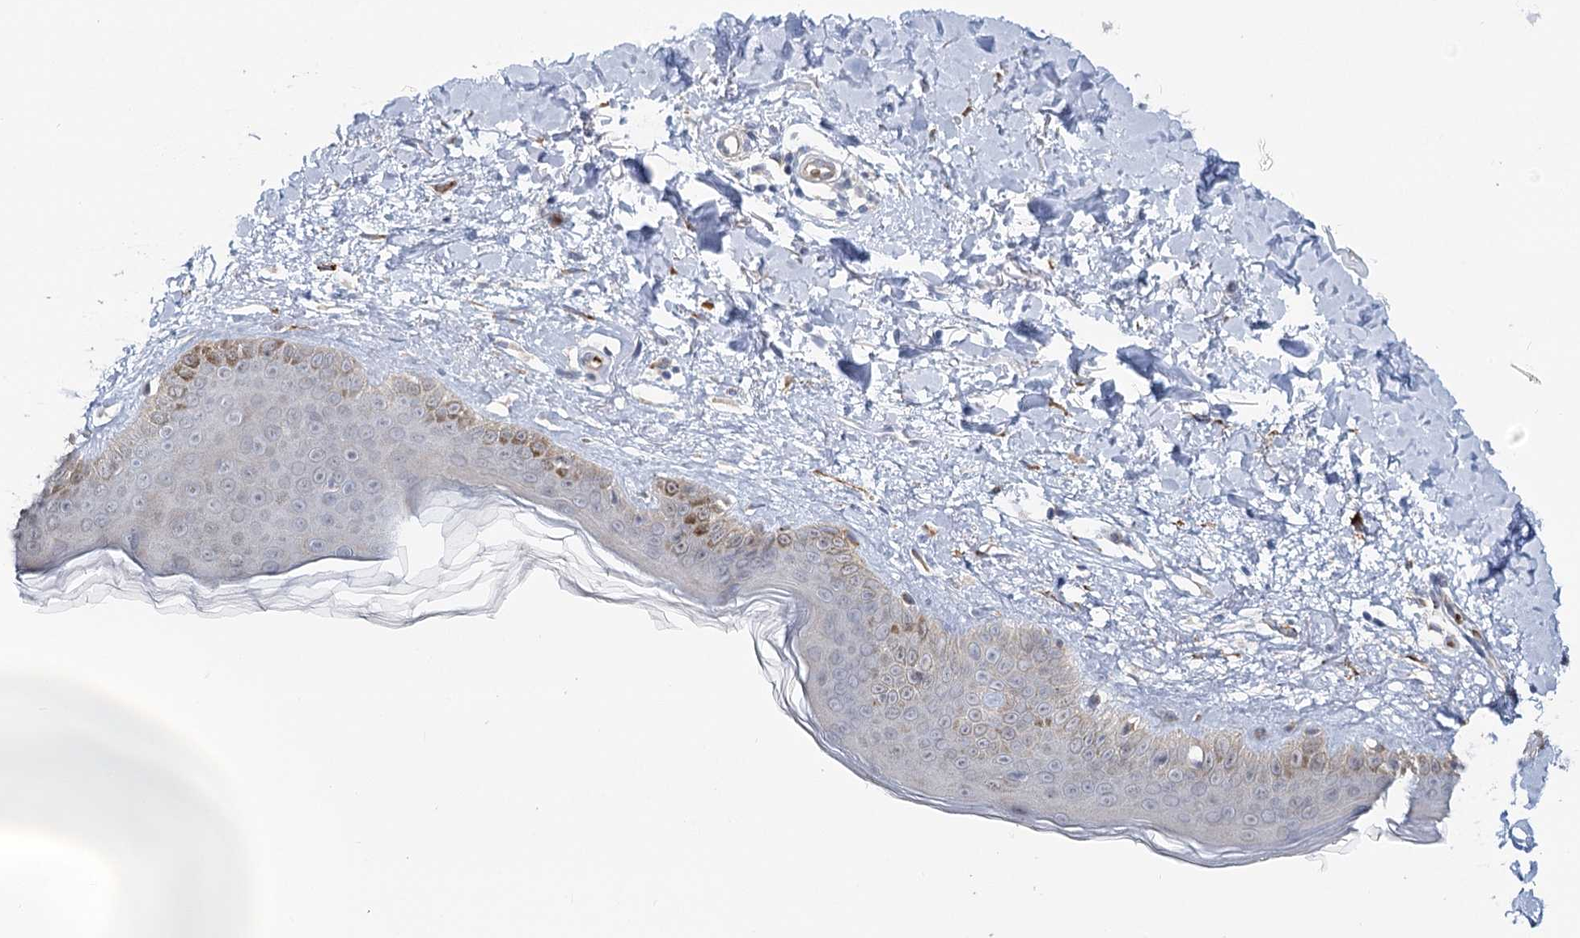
{"staining": {"intensity": "moderate", "quantity": "25%-75%", "location": "cytoplasmic/membranous"}, "tissue": "skin", "cell_type": "Fibroblasts", "image_type": "normal", "snomed": [{"axis": "morphology", "description": "Normal tissue, NOS"}, {"axis": "topography", "description": "Skin"}], "caption": "Skin stained with IHC displays moderate cytoplasmic/membranous expression in approximately 25%-75% of fibroblasts.", "gene": "CIB4", "patient": {"sex": "female", "age": 58}}